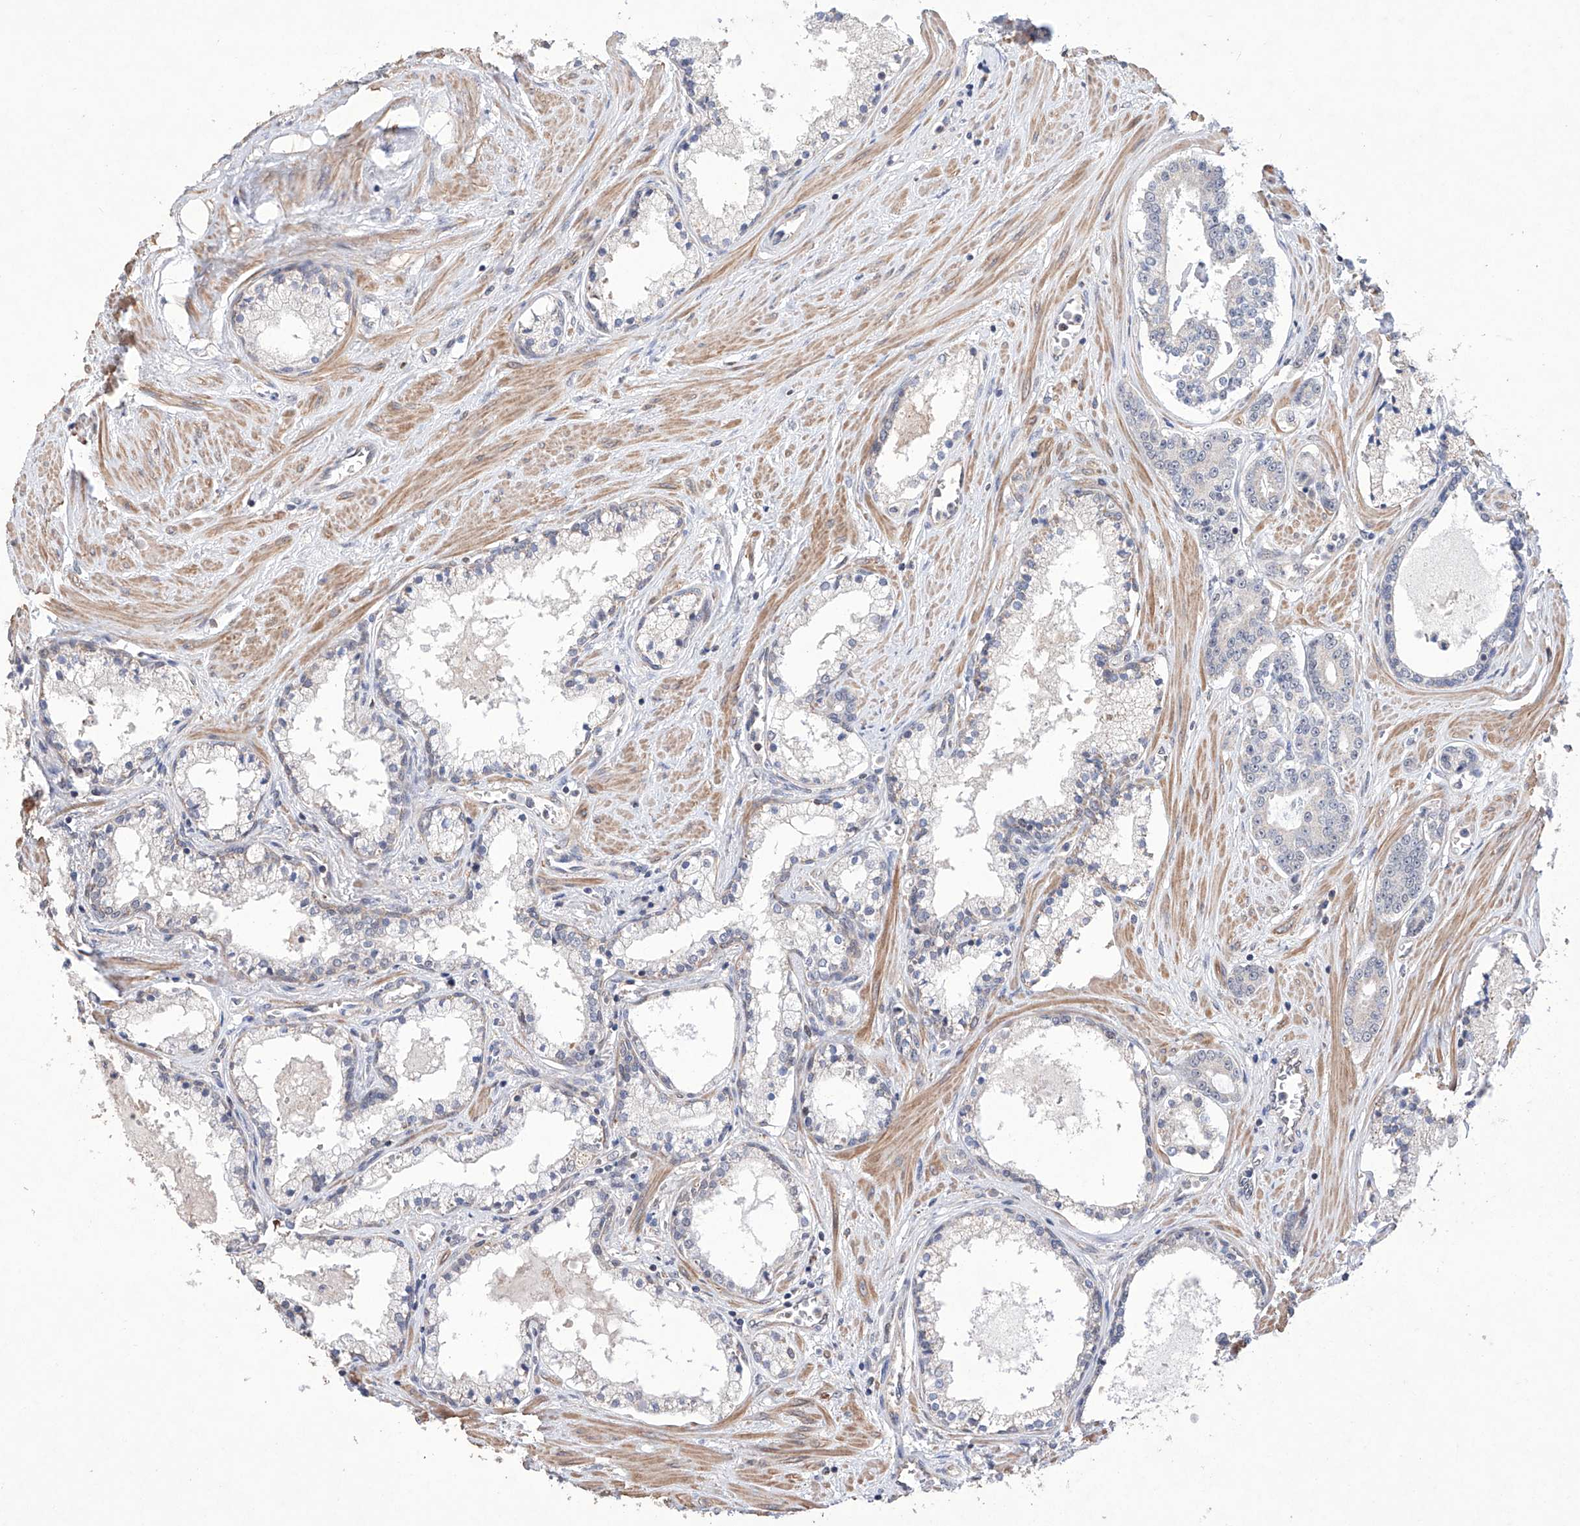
{"staining": {"intensity": "negative", "quantity": "none", "location": "none"}, "tissue": "prostate cancer", "cell_type": "Tumor cells", "image_type": "cancer", "snomed": [{"axis": "morphology", "description": "Adenocarcinoma, High grade"}, {"axis": "topography", "description": "Prostate"}], "caption": "An immunohistochemistry image of prostate cancer (high-grade adenocarcinoma) is shown. There is no staining in tumor cells of prostate cancer (high-grade adenocarcinoma).", "gene": "AFG1L", "patient": {"sex": "male", "age": 58}}